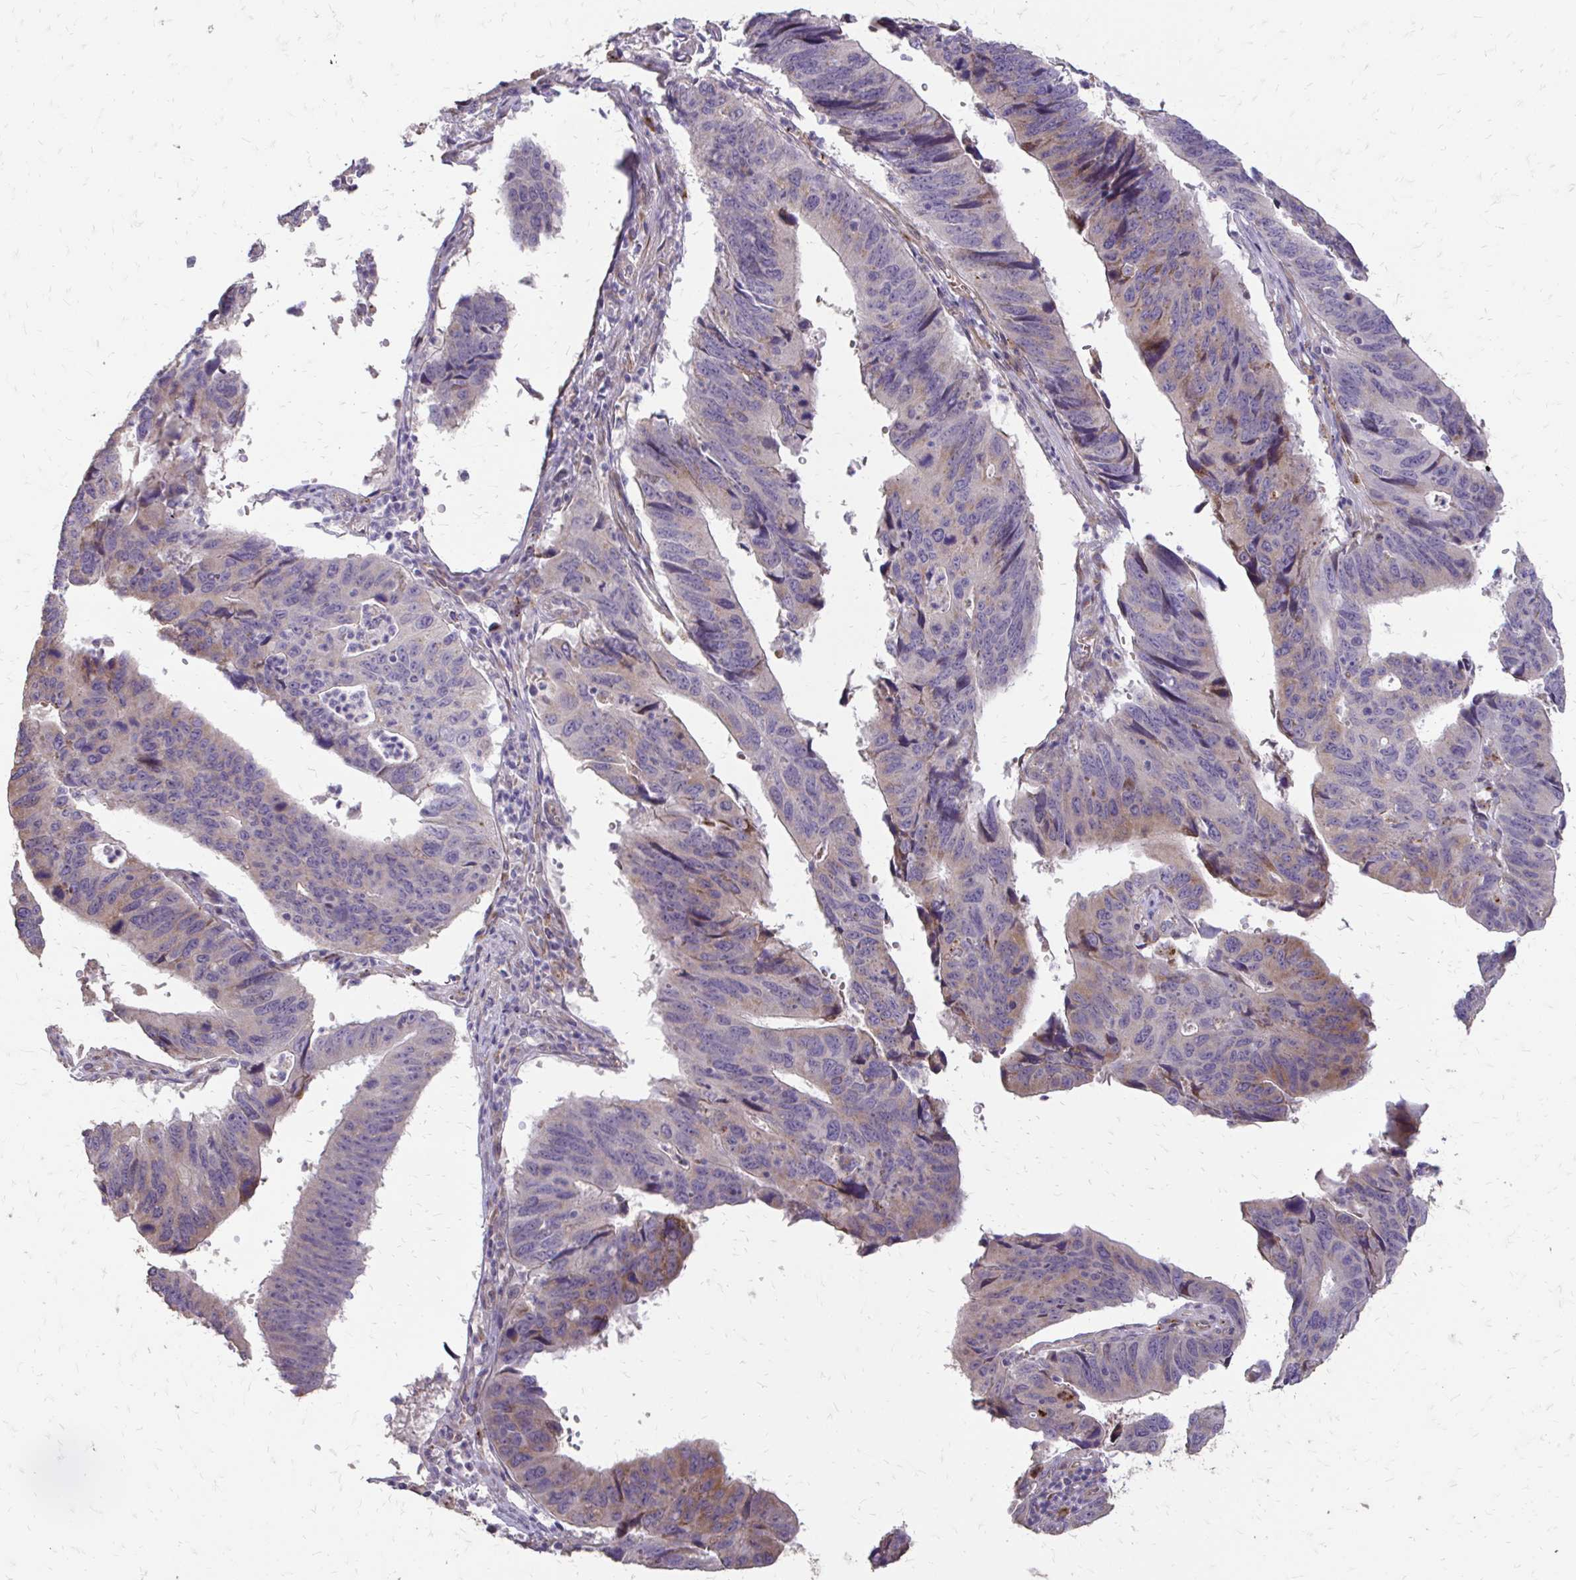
{"staining": {"intensity": "weak", "quantity": "<25%", "location": "cytoplasmic/membranous"}, "tissue": "stomach cancer", "cell_type": "Tumor cells", "image_type": "cancer", "snomed": [{"axis": "morphology", "description": "Adenocarcinoma, NOS"}, {"axis": "topography", "description": "Stomach"}], "caption": "IHC of stomach adenocarcinoma demonstrates no staining in tumor cells.", "gene": "MYORG", "patient": {"sex": "male", "age": 59}}